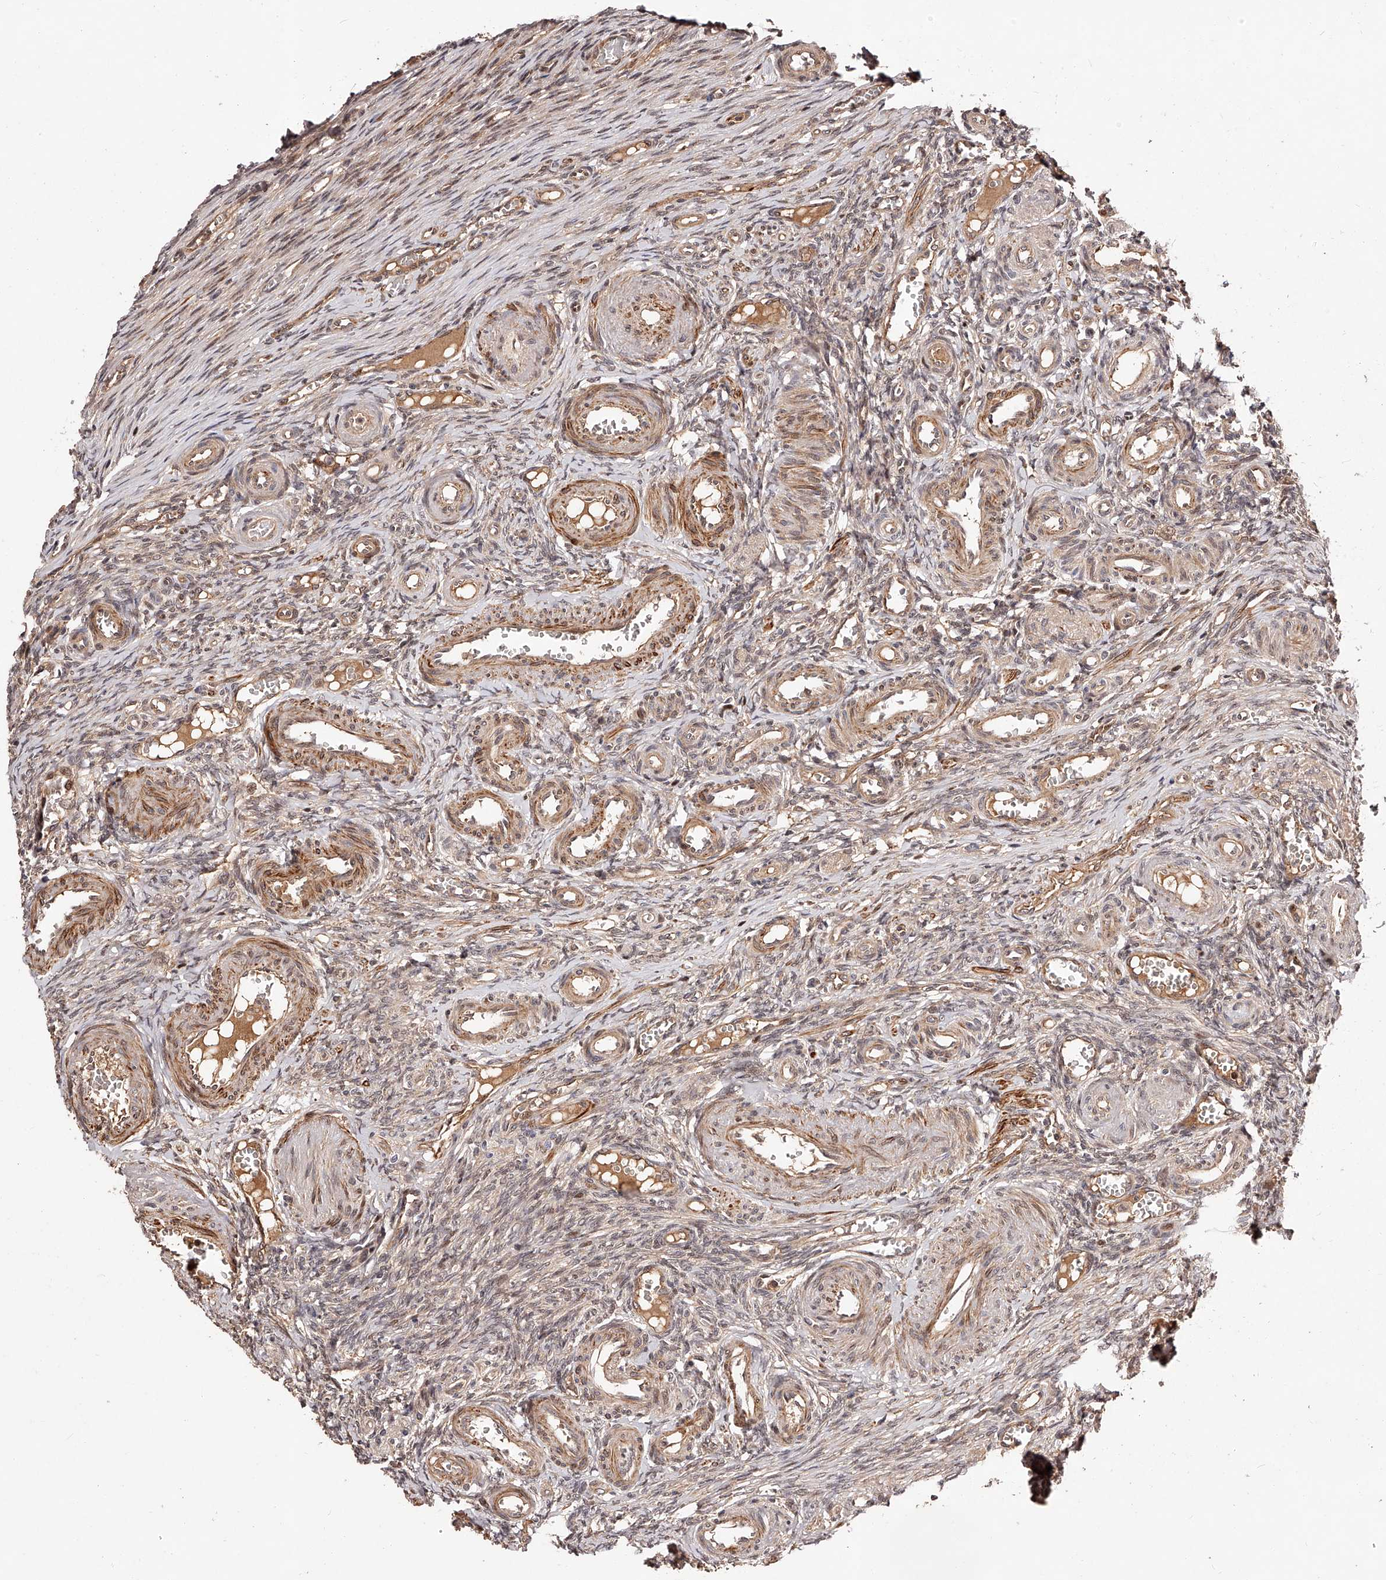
{"staining": {"intensity": "weak", "quantity": "<25%", "location": "cytoplasmic/membranous"}, "tissue": "ovary", "cell_type": "Ovarian stroma cells", "image_type": "normal", "snomed": [{"axis": "morphology", "description": "Adenocarcinoma, NOS"}, {"axis": "topography", "description": "Endometrium"}], "caption": "Ovary was stained to show a protein in brown. There is no significant staining in ovarian stroma cells. The staining is performed using DAB brown chromogen with nuclei counter-stained in using hematoxylin.", "gene": "CUL7", "patient": {"sex": "female", "age": 32}}